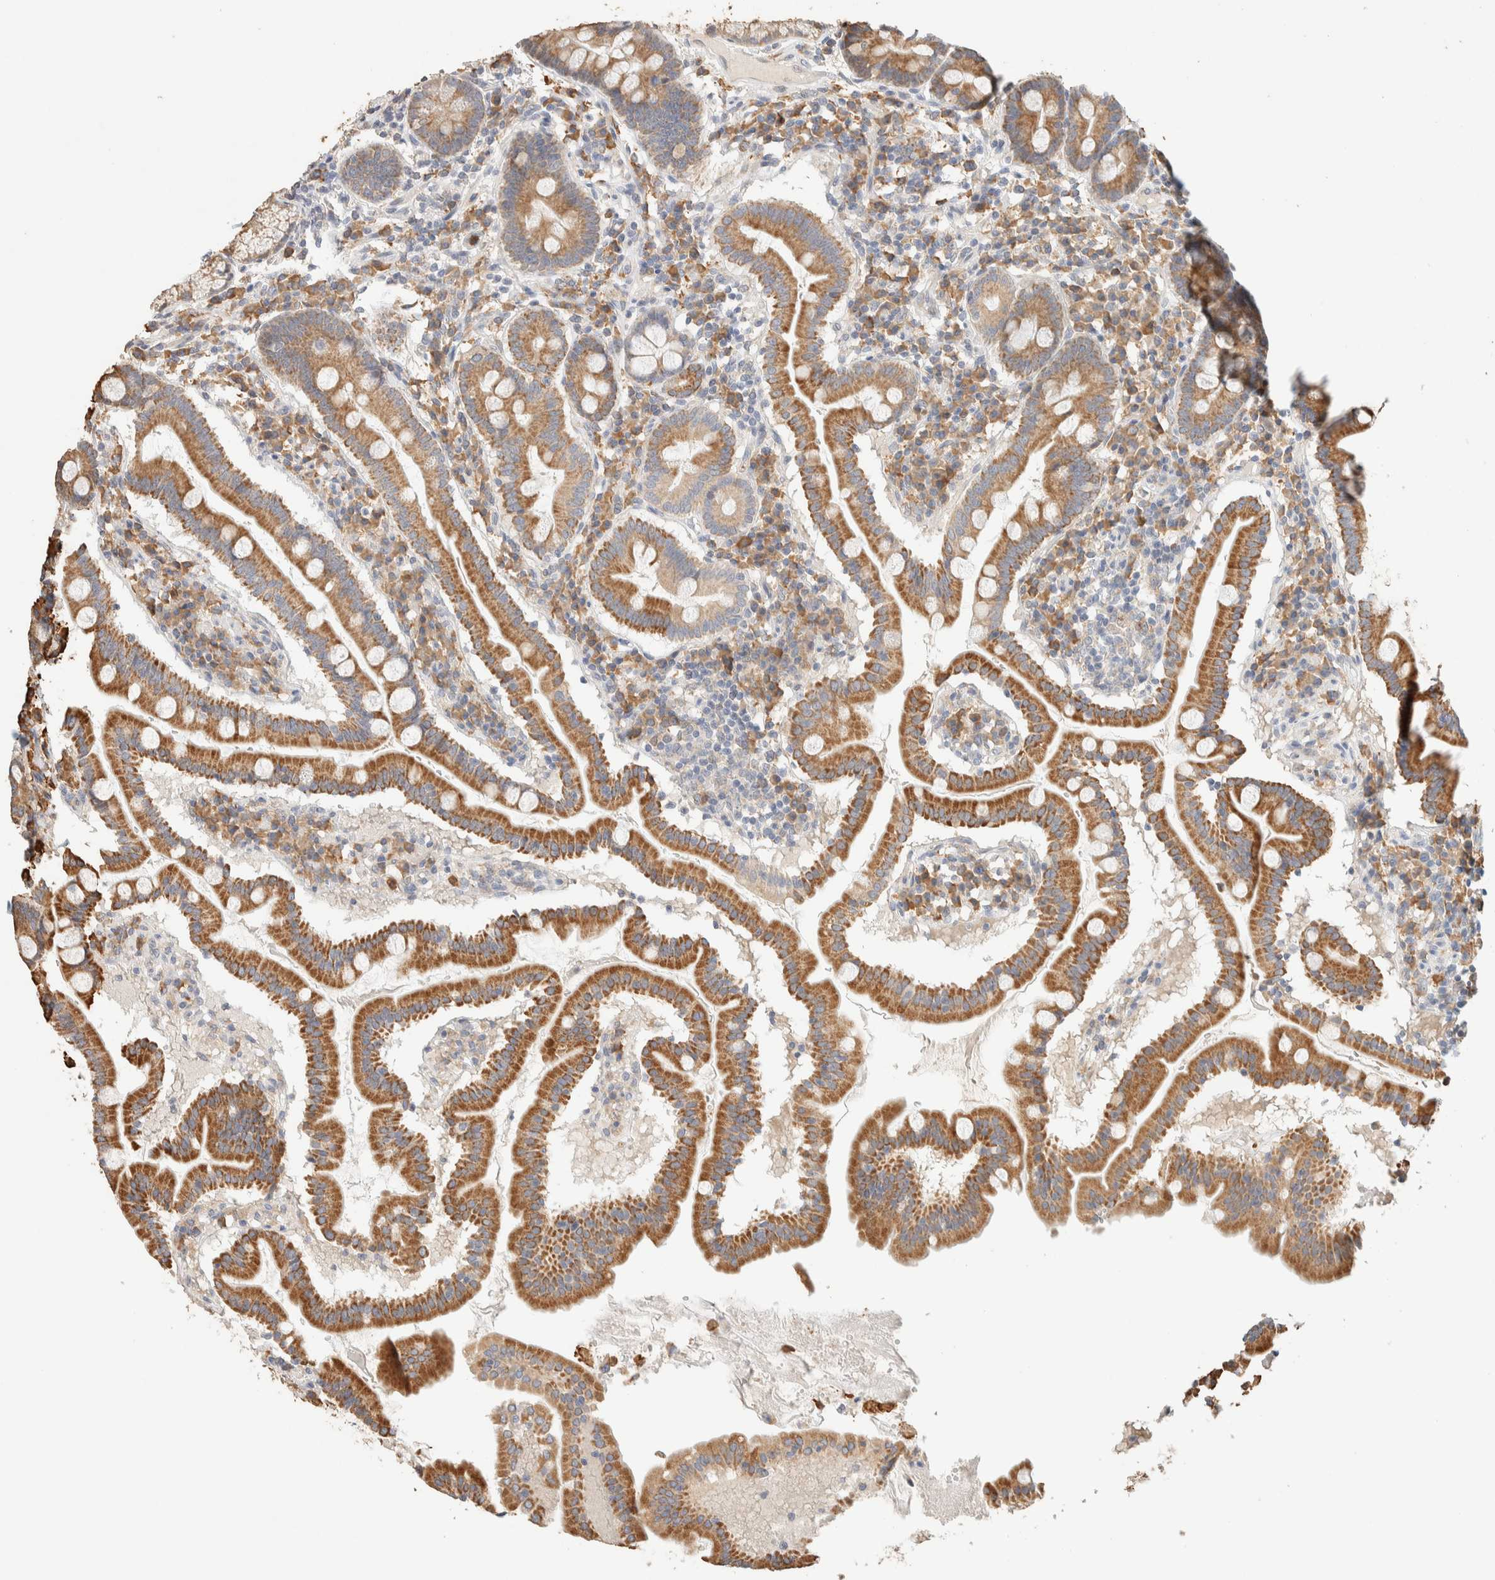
{"staining": {"intensity": "moderate", "quantity": ">75%", "location": "cytoplasmic/membranous"}, "tissue": "duodenum", "cell_type": "Glandular cells", "image_type": "normal", "snomed": [{"axis": "morphology", "description": "Normal tissue, NOS"}, {"axis": "topography", "description": "Duodenum"}], "caption": "Immunohistochemical staining of normal human duodenum exhibits medium levels of moderate cytoplasmic/membranous staining in approximately >75% of glandular cells.", "gene": "TTC3", "patient": {"sex": "male", "age": 50}}